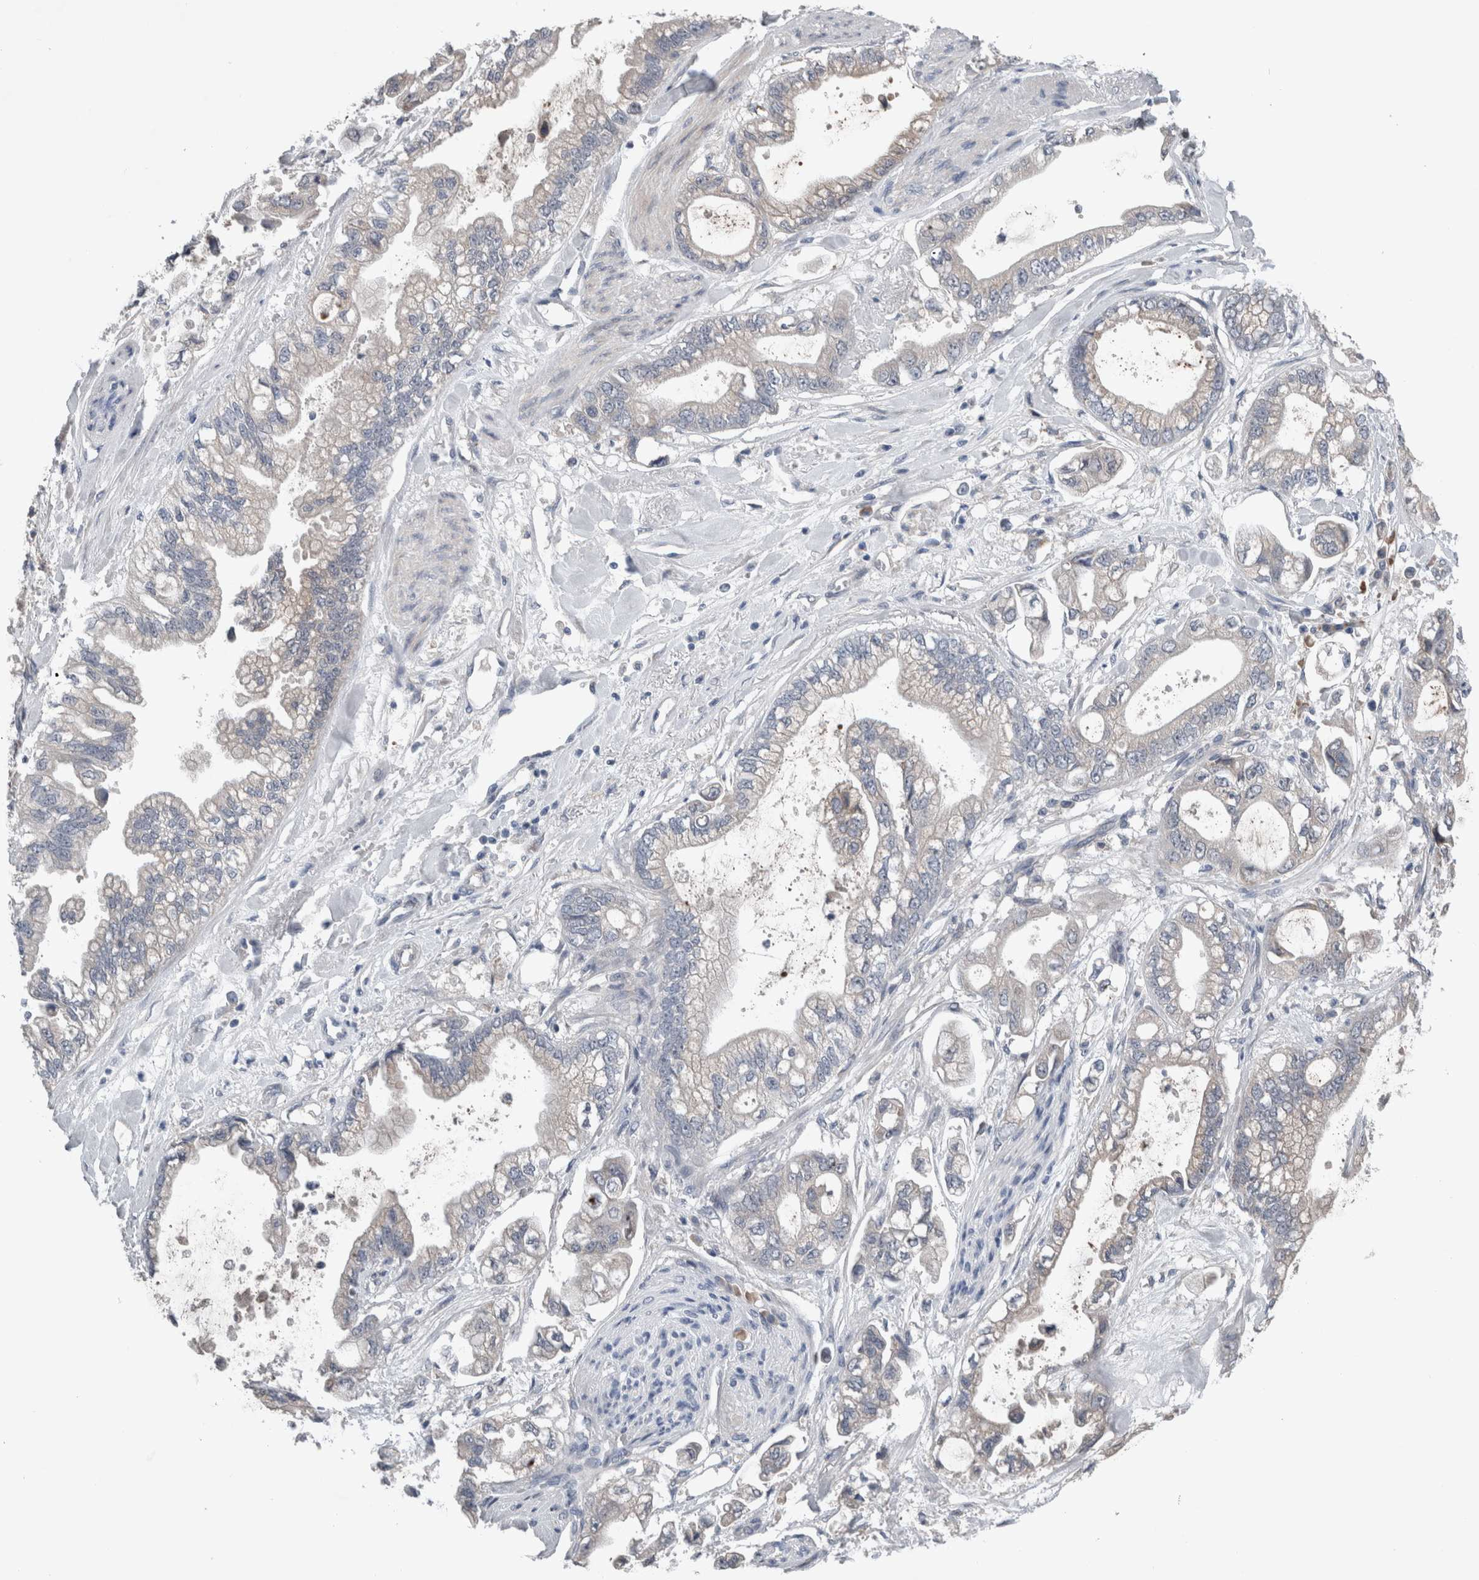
{"staining": {"intensity": "negative", "quantity": "none", "location": "none"}, "tissue": "stomach cancer", "cell_type": "Tumor cells", "image_type": "cancer", "snomed": [{"axis": "morphology", "description": "Normal tissue, NOS"}, {"axis": "morphology", "description": "Adenocarcinoma, NOS"}, {"axis": "topography", "description": "Stomach"}], "caption": "The immunohistochemistry (IHC) micrograph has no significant positivity in tumor cells of stomach adenocarcinoma tissue. (Immunohistochemistry, brightfield microscopy, high magnification).", "gene": "CRNN", "patient": {"sex": "male", "age": 62}}